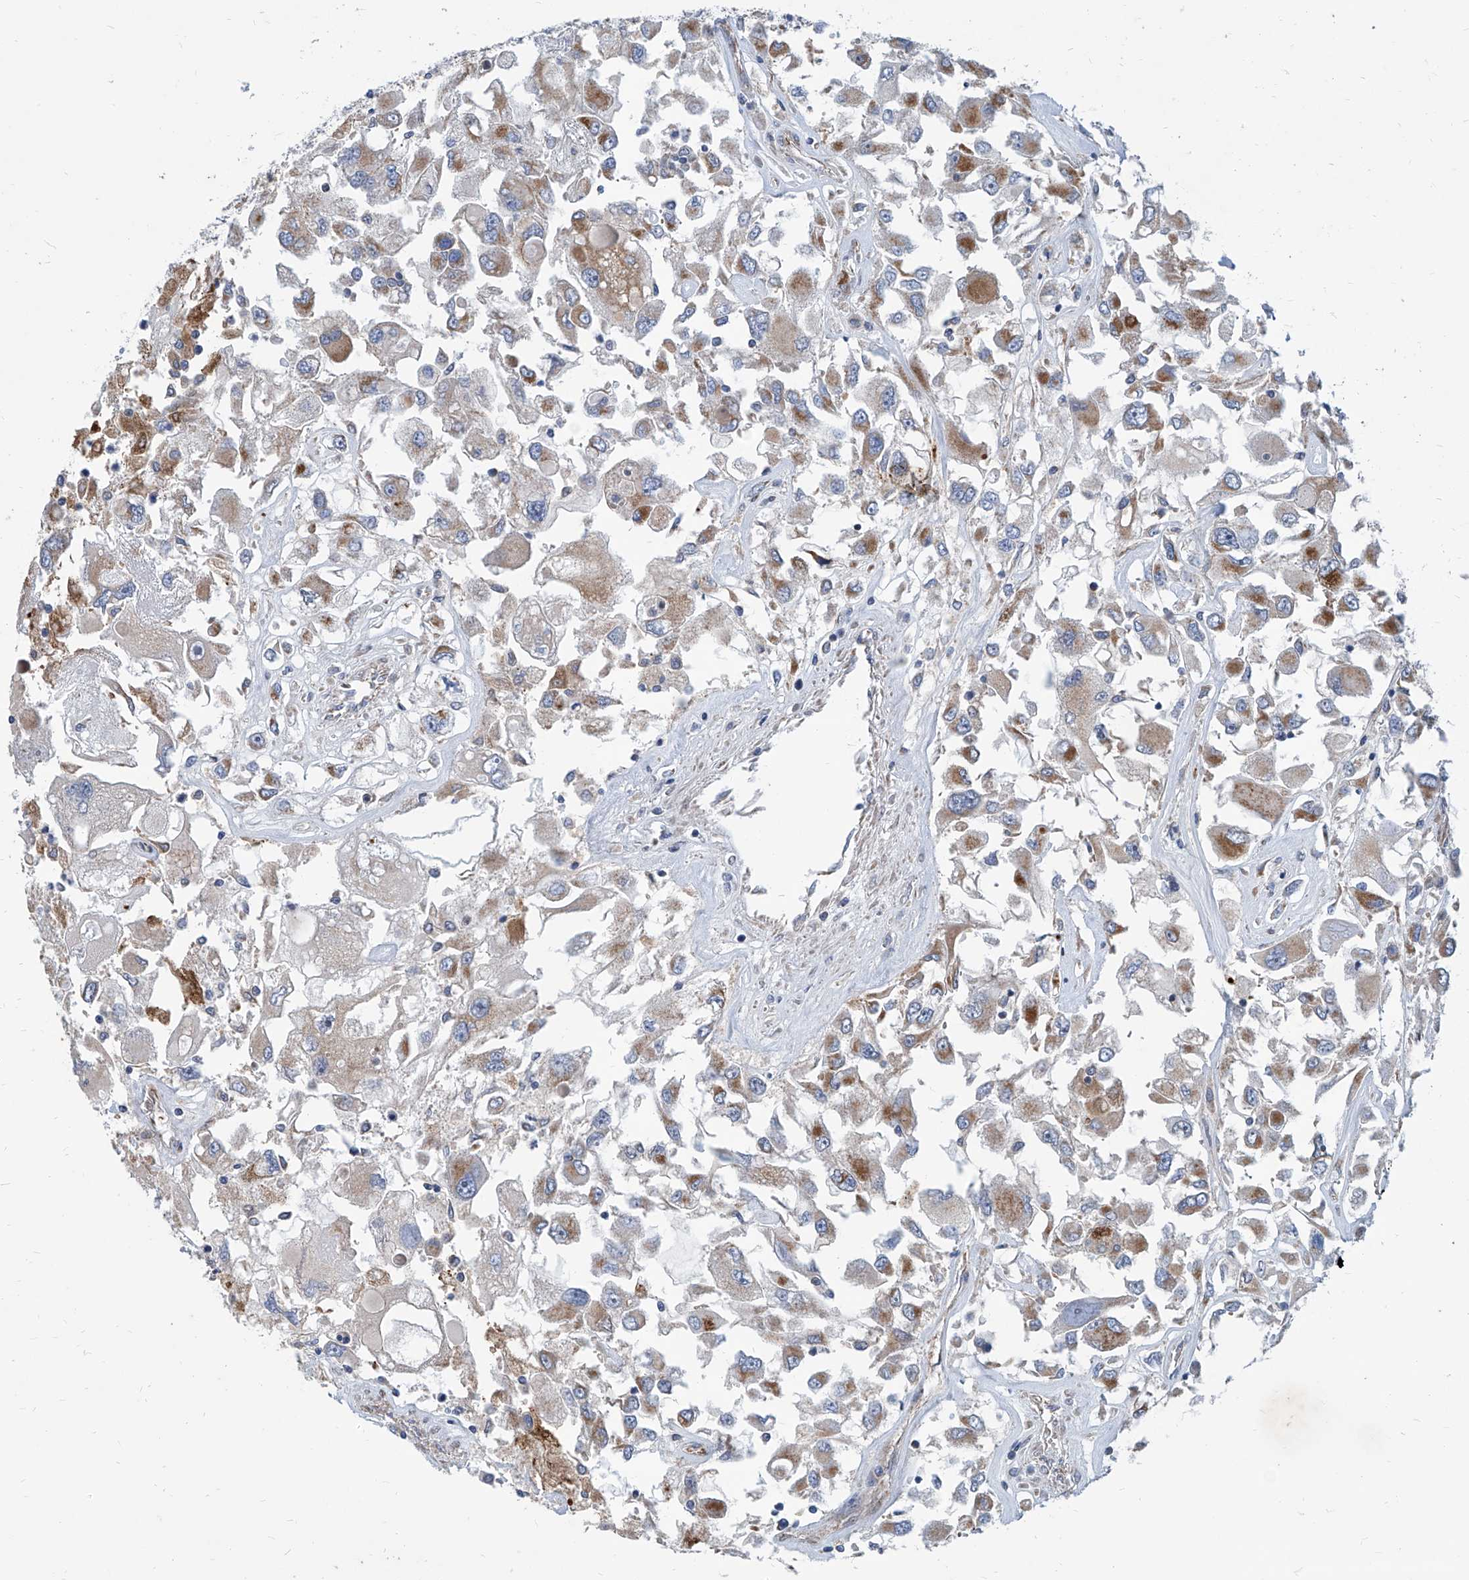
{"staining": {"intensity": "moderate", "quantity": ">75%", "location": "cytoplasmic/membranous"}, "tissue": "renal cancer", "cell_type": "Tumor cells", "image_type": "cancer", "snomed": [{"axis": "morphology", "description": "Adenocarcinoma, NOS"}, {"axis": "topography", "description": "Kidney"}], "caption": "The micrograph shows immunohistochemical staining of renal cancer. There is moderate cytoplasmic/membranous staining is identified in about >75% of tumor cells.", "gene": "USP48", "patient": {"sex": "female", "age": 52}}